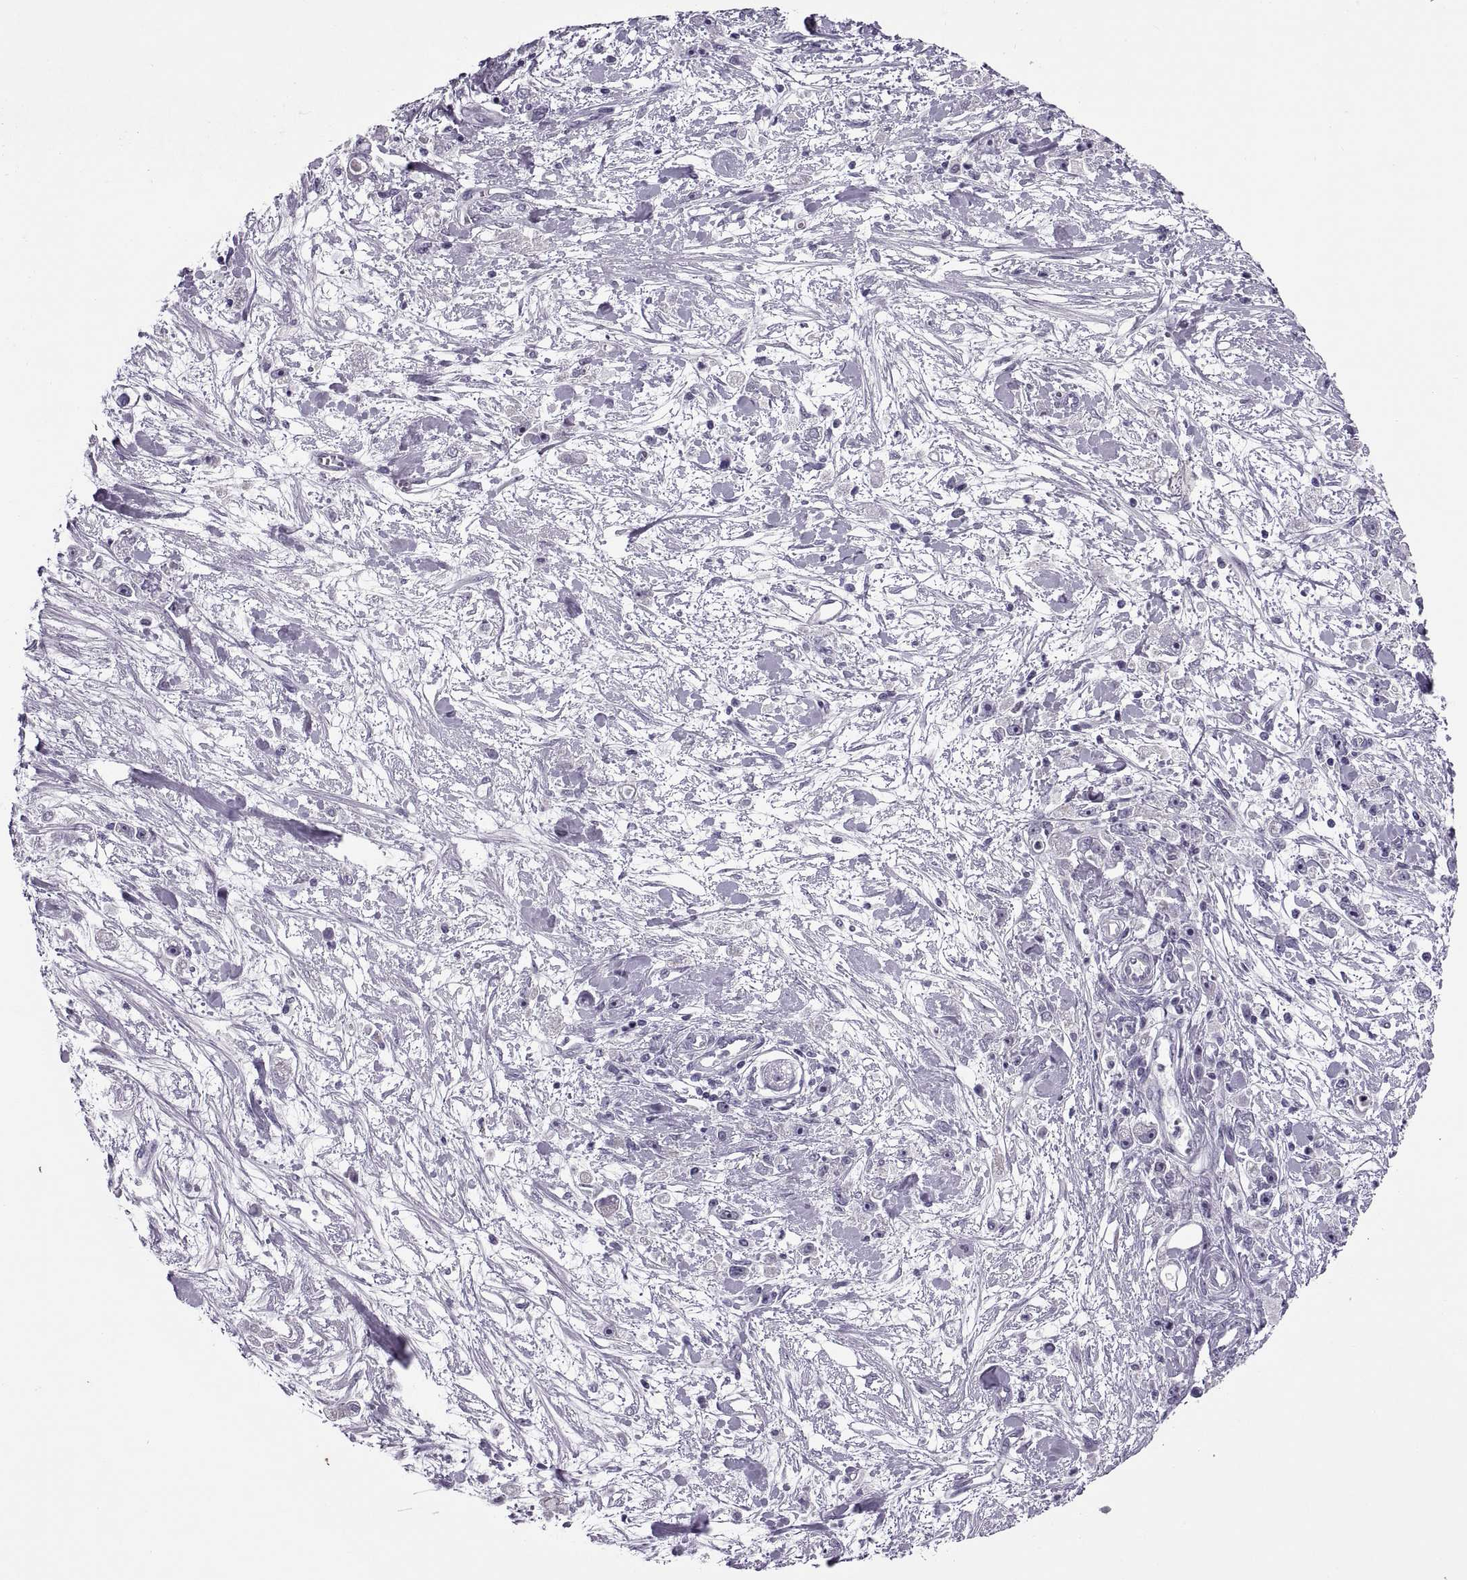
{"staining": {"intensity": "negative", "quantity": "none", "location": "none"}, "tissue": "stomach cancer", "cell_type": "Tumor cells", "image_type": "cancer", "snomed": [{"axis": "morphology", "description": "Adenocarcinoma, NOS"}, {"axis": "topography", "description": "Stomach"}], "caption": "Immunohistochemical staining of human stomach cancer exhibits no significant expression in tumor cells.", "gene": "MAGEB1", "patient": {"sex": "female", "age": 59}}